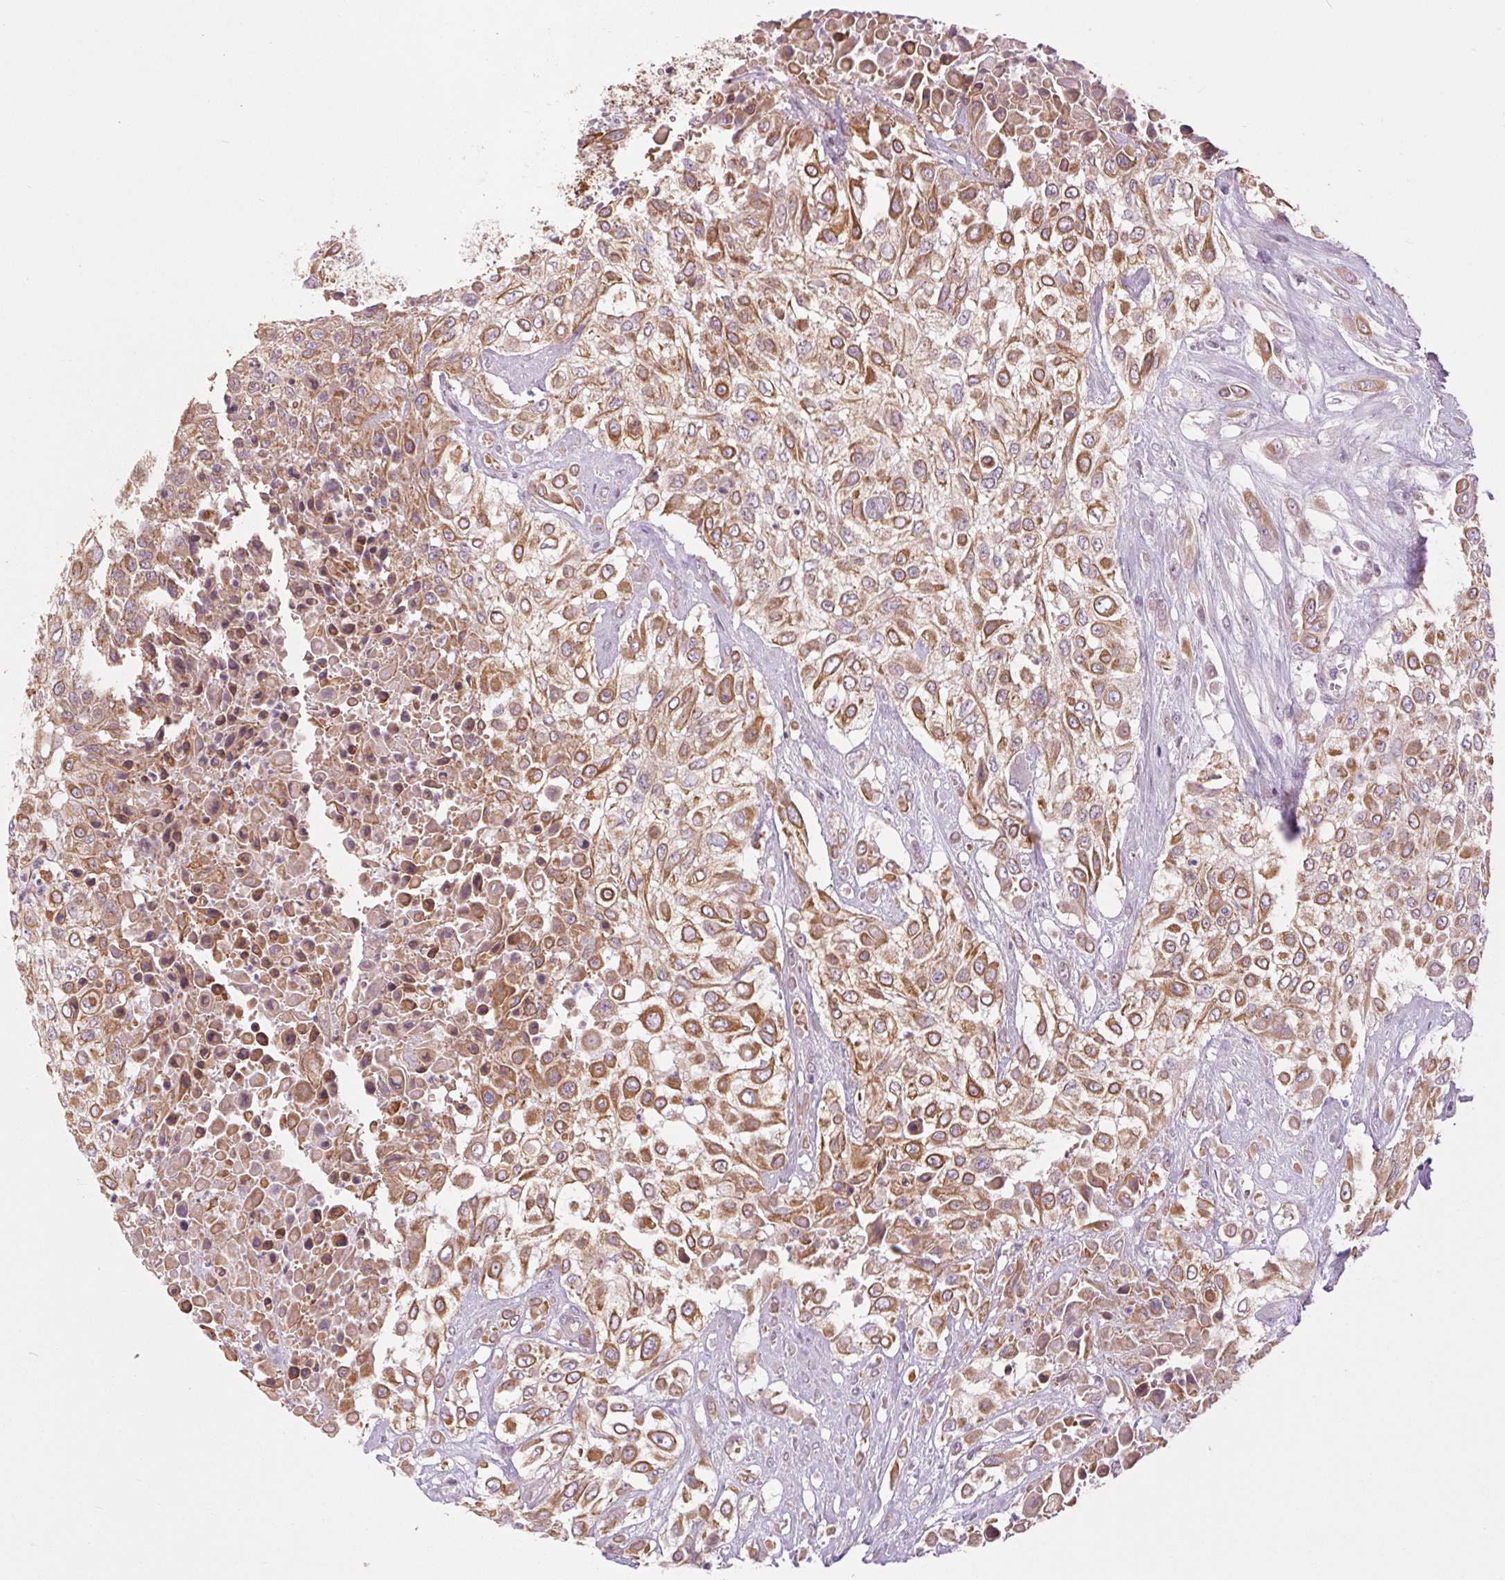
{"staining": {"intensity": "moderate", "quantity": ">75%", "location": "cytoplasmic/membranous"}, "tissue": "urothelial cancer", "cell_type": "Tumor cells", "image_type": "cancer", "snomed": [{"axis": "morphology", "description": "Urothelial carcinoma, High grade"}, {"axis": "topography", "description": "Urinary bladder"}], "caption": "Immunohistochemistry (DAB) staining of urothelial carcinoma (high-grade) reveals moderate cytoplasmic/membranous protein positivity in approximately >75% of tumor cells.", "gene": "MAP3K5", "patient": {"sex": "male", "age": 57}}